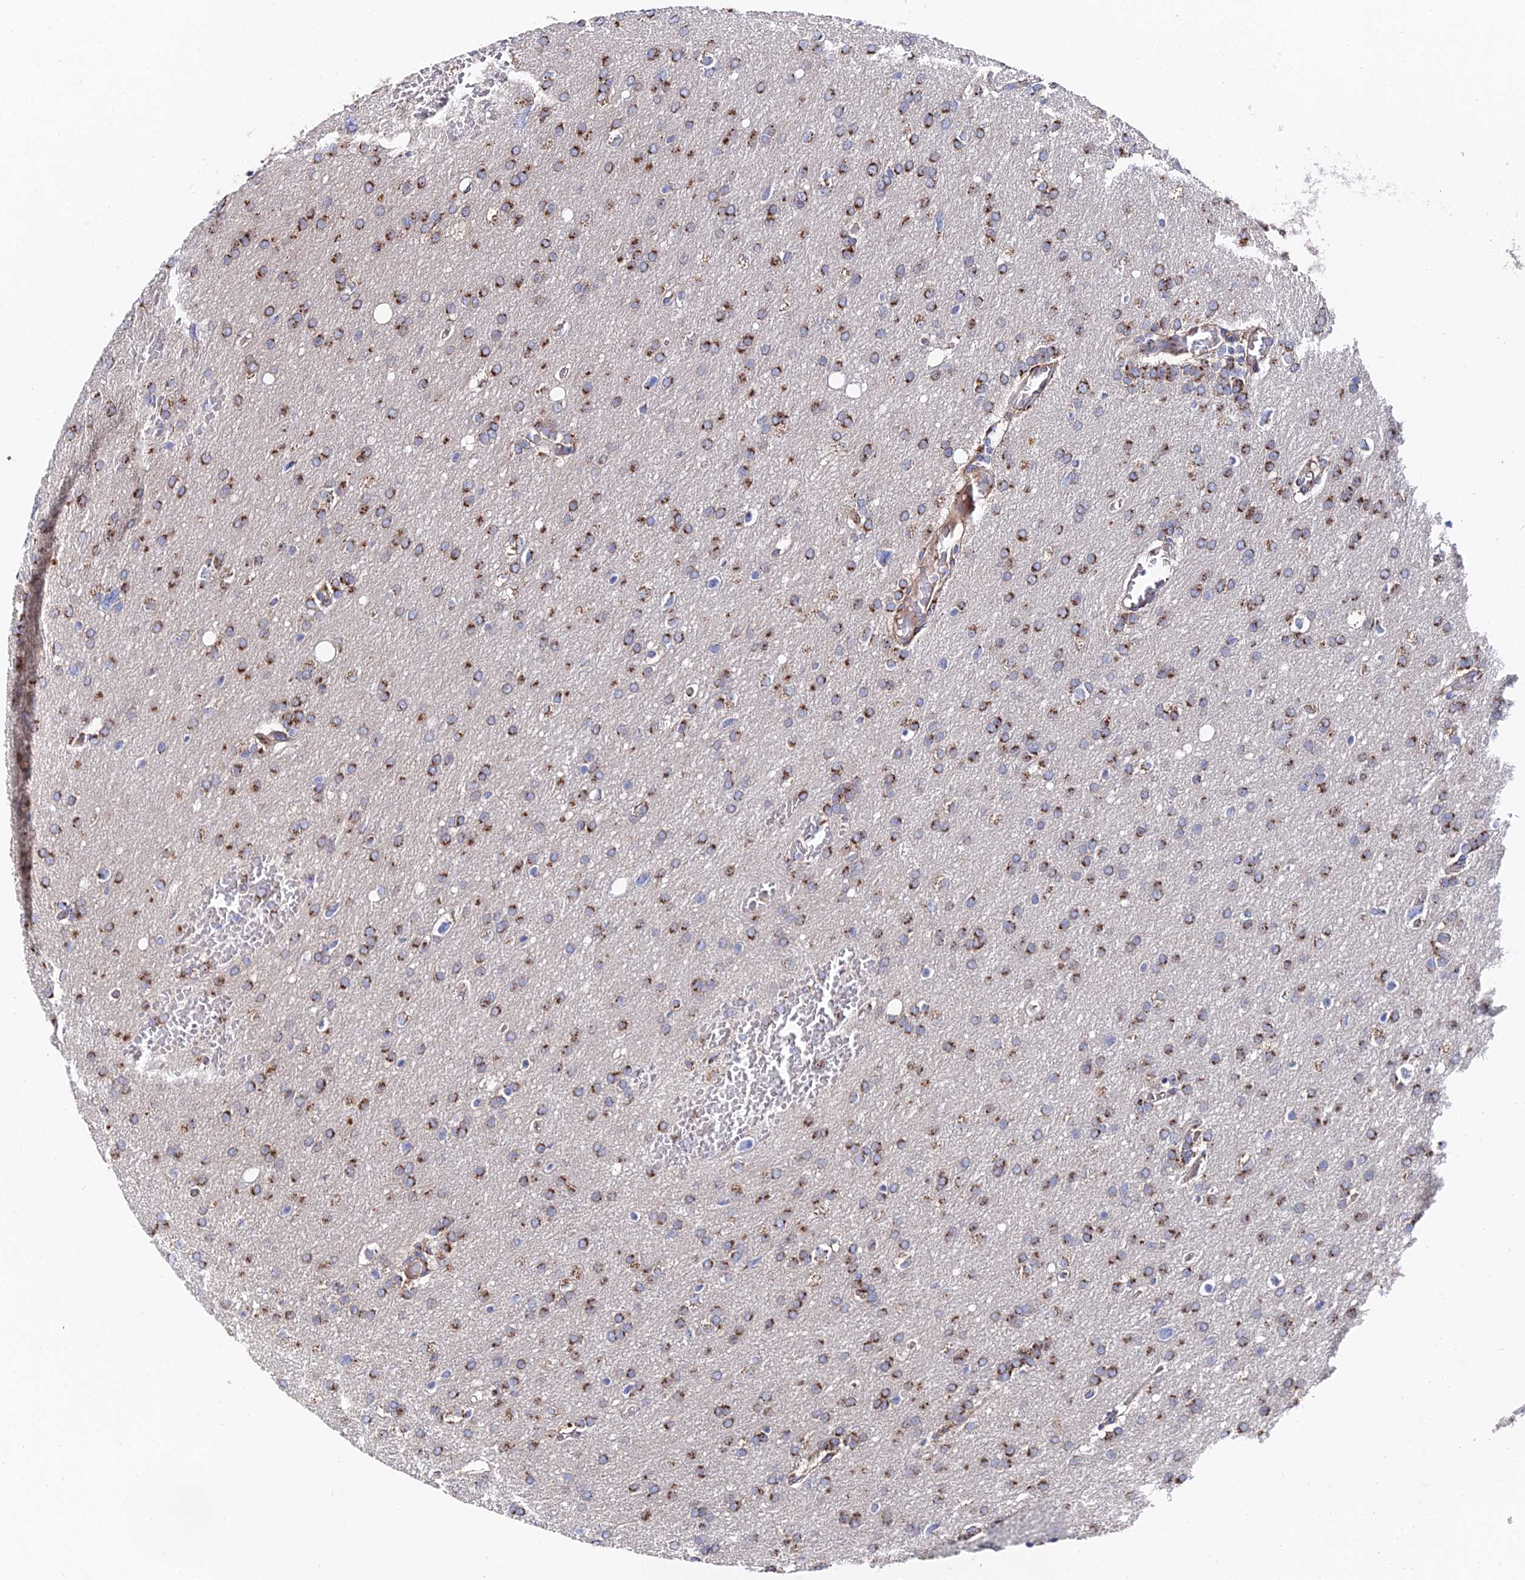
{"staining": {"intensity": "moderate", "quantity": ">75%", "location": "cytoplasmic/membranous"}, "tissue": "glioma", "cell_type": "Tumor cells", "image_type": "cancer", "snomed": [{"axis": "morphology", "description": "Glioma, malignant, High grade"}, {"axis": "topography", "description": "Cerebral cortex"}], "caption": "High-power microscopy captured an immunohistochemistry image of malignant high-grade glioma, revealing moderate cytoplasmic/membranous staining in approximately >75% of tumor cells.", "gene": "BORCS8", "patient": {"sex": "female", "age": 36}}